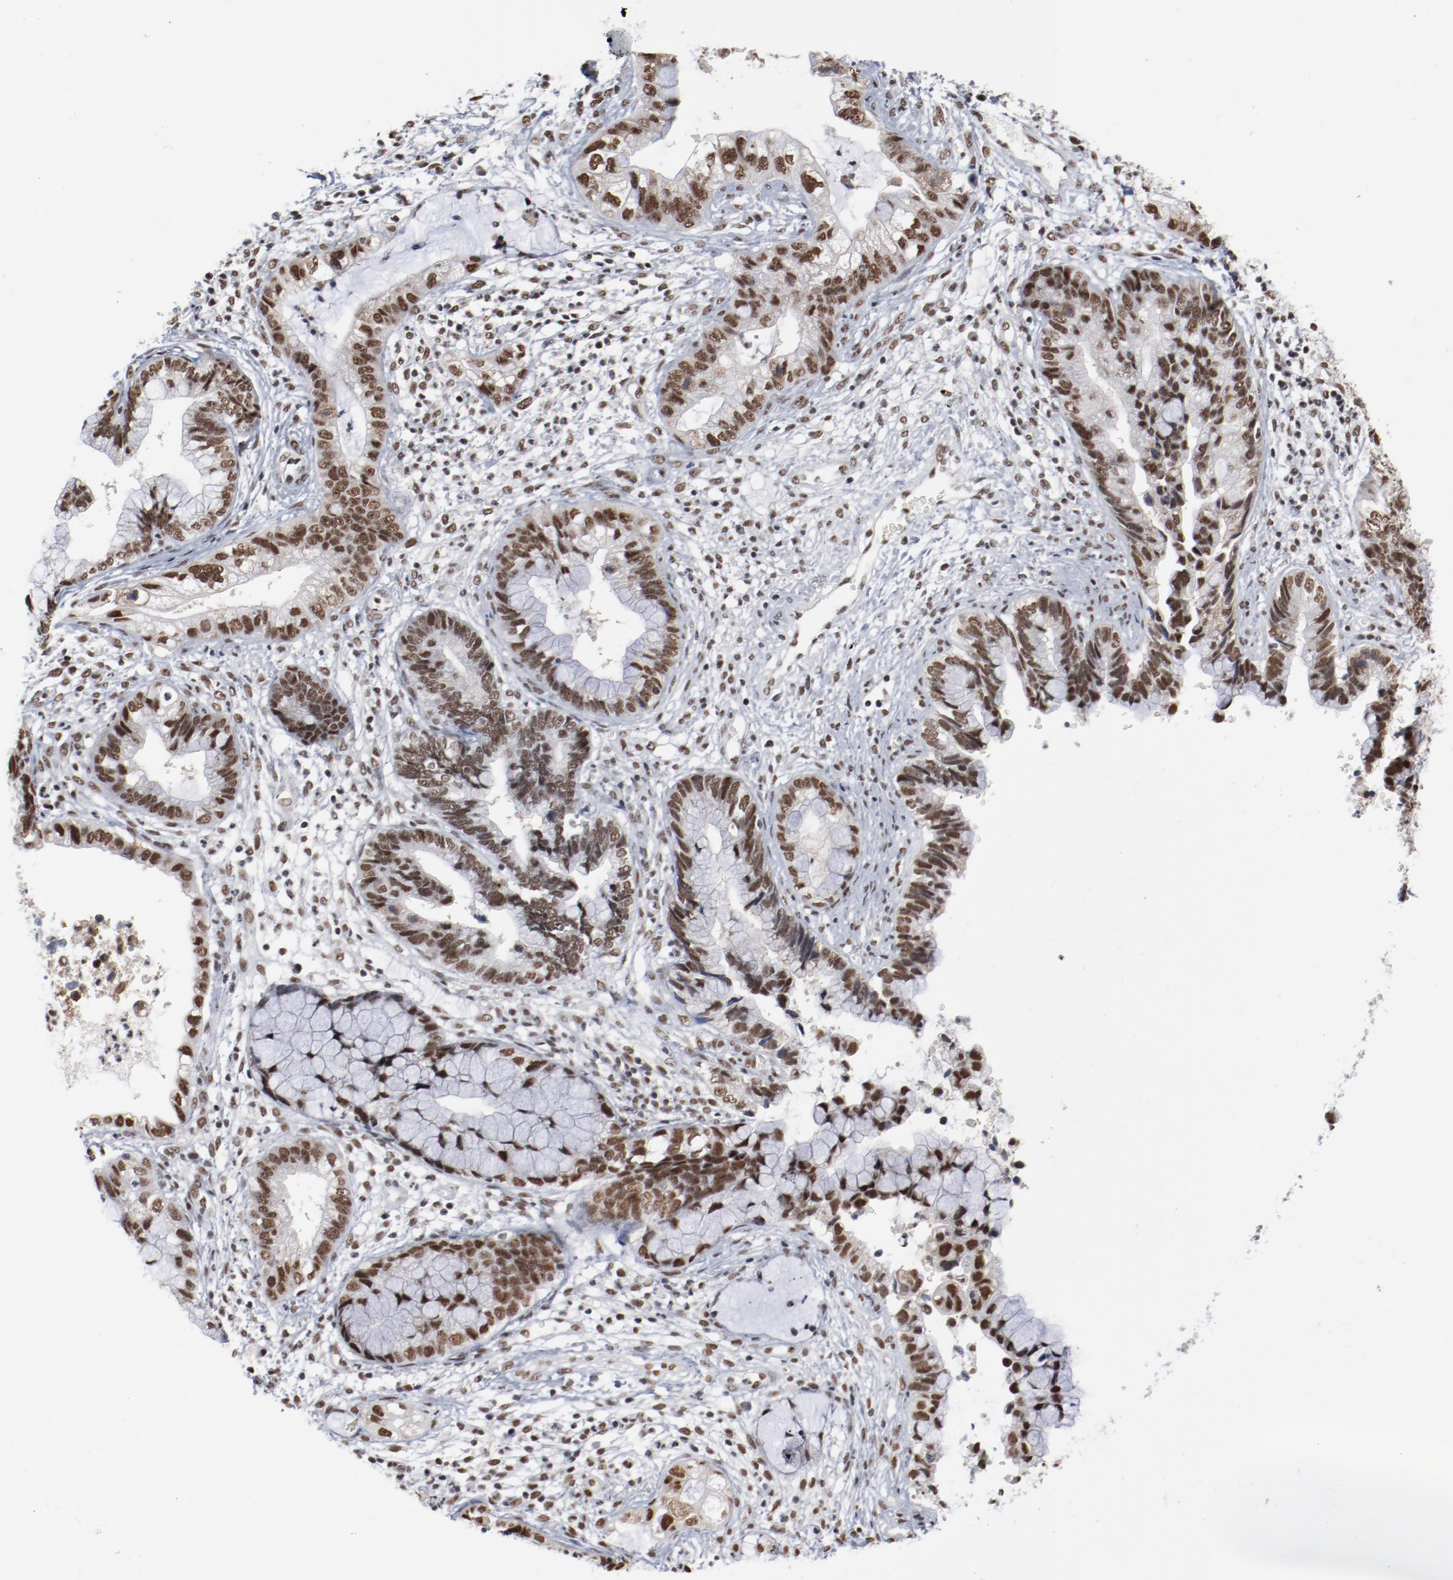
{"staining": {"intensity": "moderate", "quantity": ">75%", "location": "nuclear"}, "tissue": "cervical cancer", "cell_type": "Tumor cells", "image_type": "cancer", "snomed": [{"axis": "morphology", "description": "Adenocarcinoma, NOS"}, {"axis": "topography", "description": "Cervix"}], "caption": "Cervical cancer stained with a protein marker displays moderate staining in tumor cells.", "gene": "BUB3", "patient": {"sex": "female", "age": 44}}